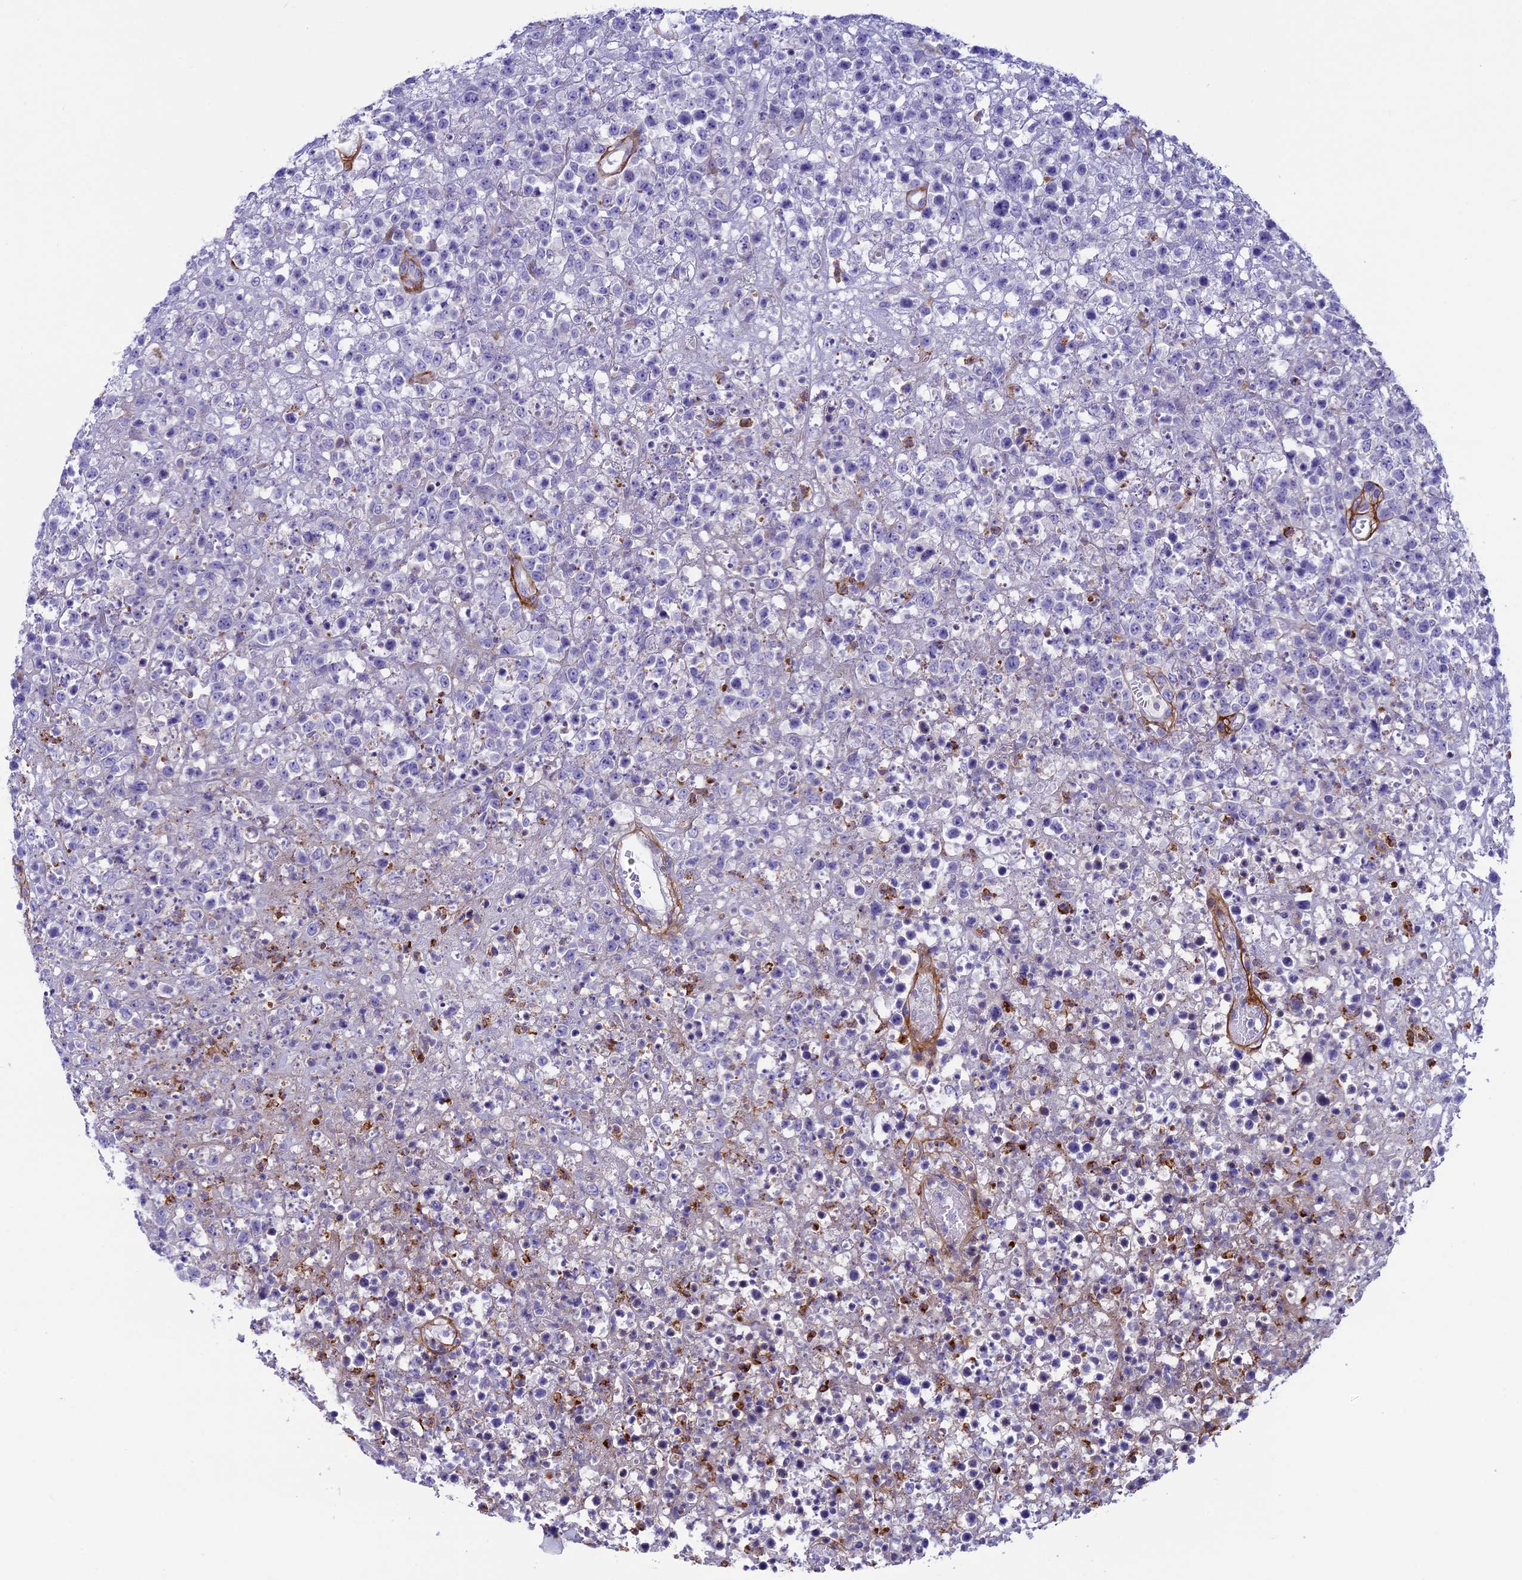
{"staining": {"intensity": "negative", "quantity": "none", "location": "none"}, "tissue": "lymphoma", "cell_type": "Tumor cells", "image_type": "cancer", "snomed": [{"axis": "morphology", "description": "Malignant lymphoma, non-Hodgkin's type, High grade"}, {"axis": "topography", "description": "Colon"}], "caption": "Protein analysis of high-grade malignant lymphoma, non-Hodgkin's type reveals no significant positivity in tumor cells. (IHC, brightfield microscopy, high magnification).", "gene": "LOXL1", "patient": {"sex": "female", "age": 53}}